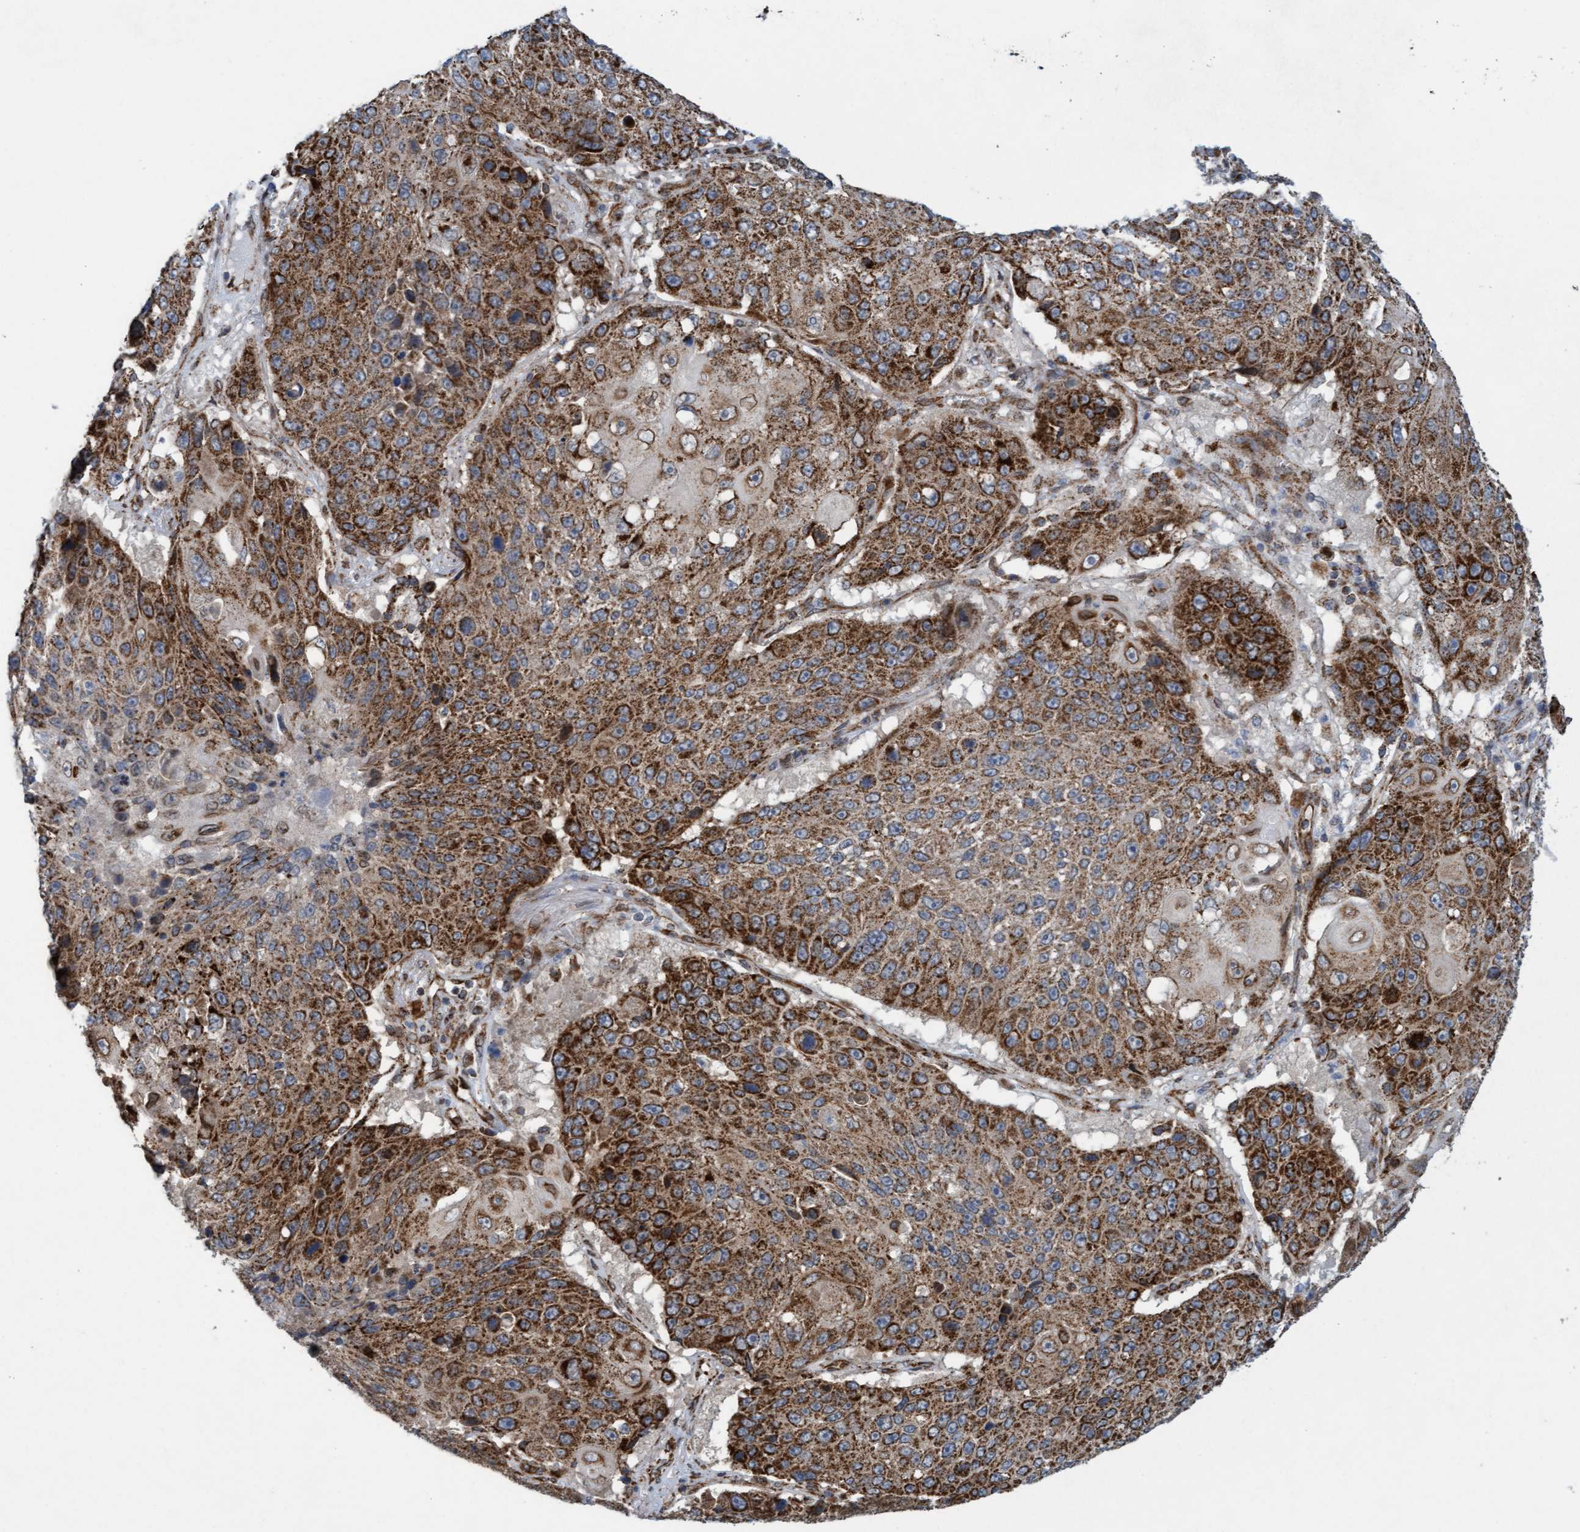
{"staining": {"intensity": "strong", "quantity": ">75%", "location": "cytoplasmic/membranous"}, "tissue": "lung cancer", "cell_type": "Tumor cells", "image_type": "cancer", "snomed": [{"axis": "morphology", "description": "Squamous cell carcinoma, NOS"}, {"axis": "topography", "description": "Lung"}], "caption": "This histopathology image displays lung cancer (squamous cell carcinoma) stained with immunohistochemistry to label a protein in brown. The cytoplasmic/membranous of tumor cells show strong positivity for the protein. Nuclei are counter-stained blue.", "gene": "MRPS23", "patient": {"sex": "male", "age": 61}}